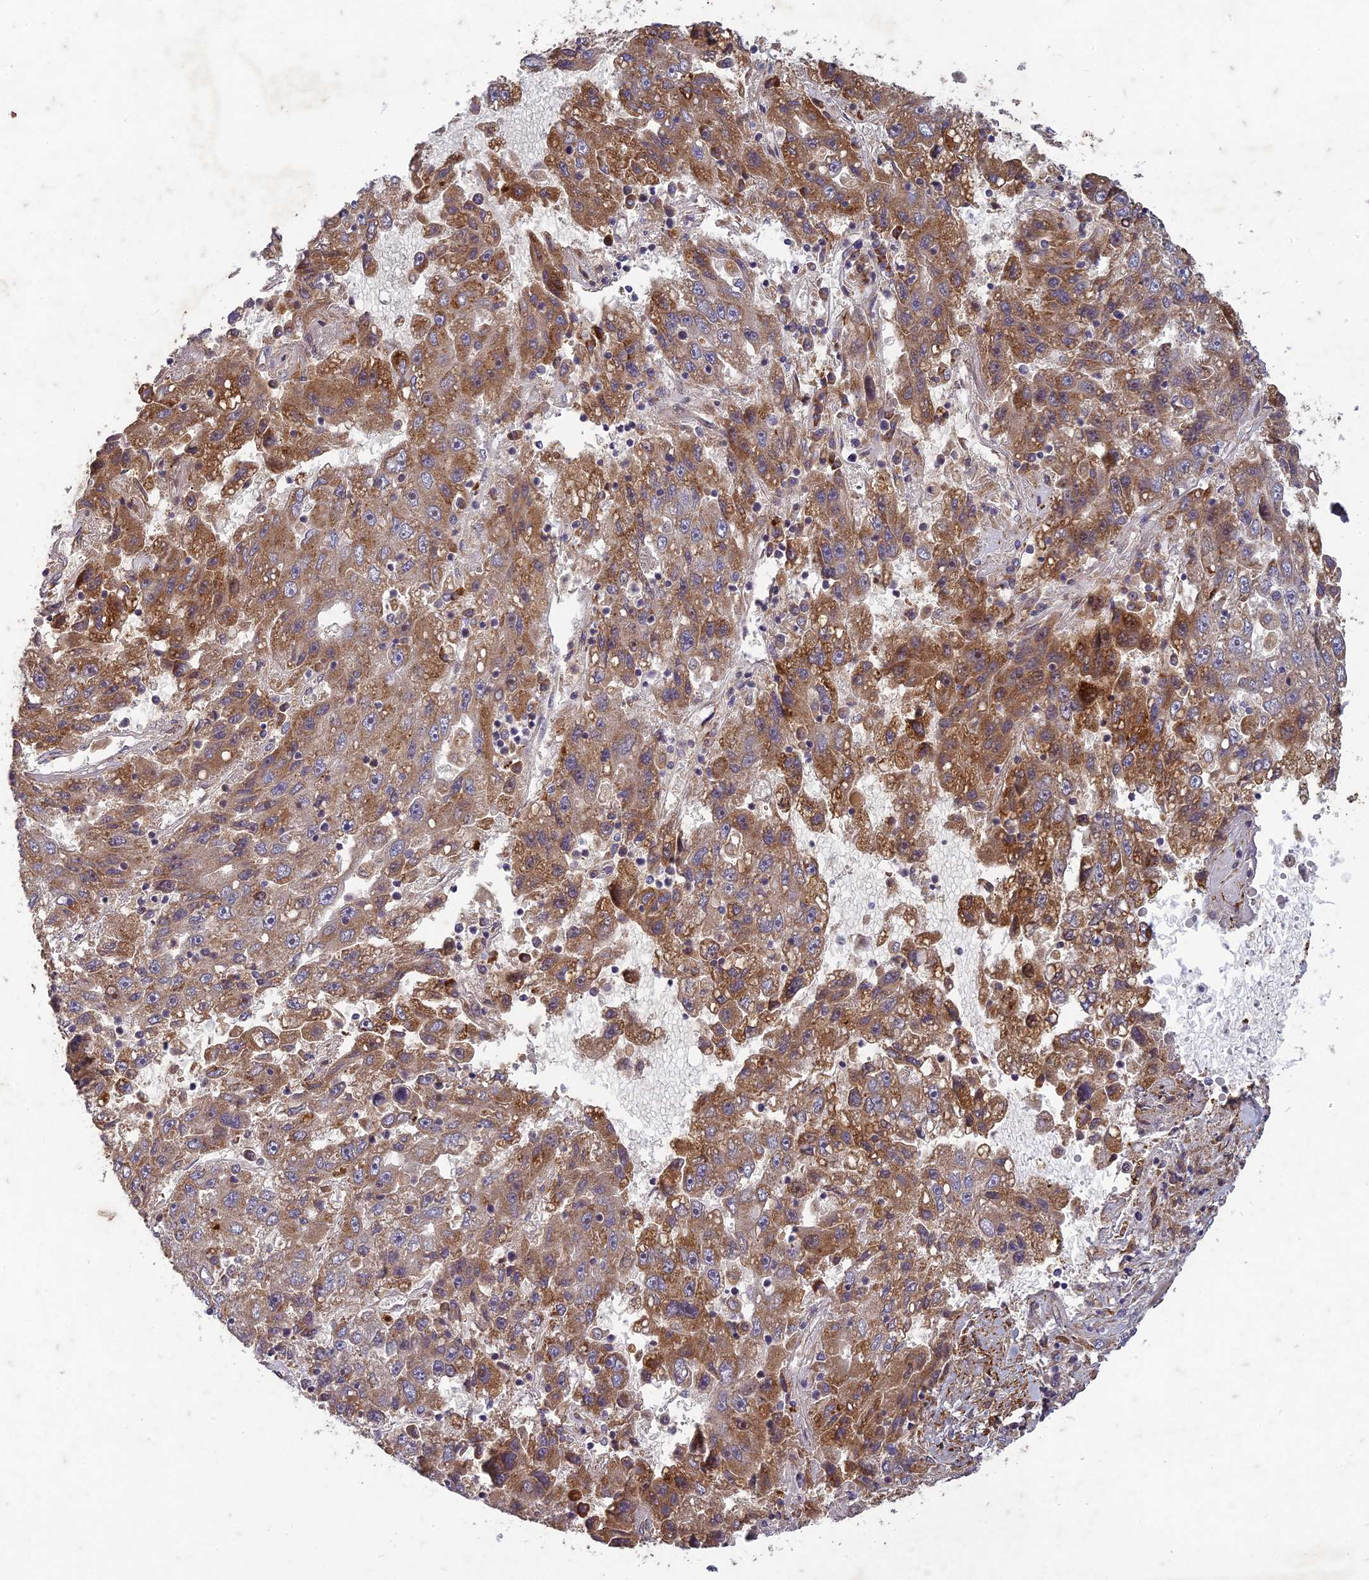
{"staining": {"intensity": "strong", "quantity": "25%-75%", "location": "cytoplasmic/membranous"}, "tissue": "liver cancer", "cell_type": "Tumor cells", "image_type": "cancer", "snomed": [{"axis": "morphology", "description": "Carcinoma, Hepatocellular, NOS"}, {"axis": "topography", "description": "Liver"}], "caption": "Tumor cells reveal strong cytoplasmic/membranous expression in approximately 25%-75% of cells in liver hepatocellular carcinoma.", "gene": "TCF25", "patient": {"sex": "male", "age": 49}}